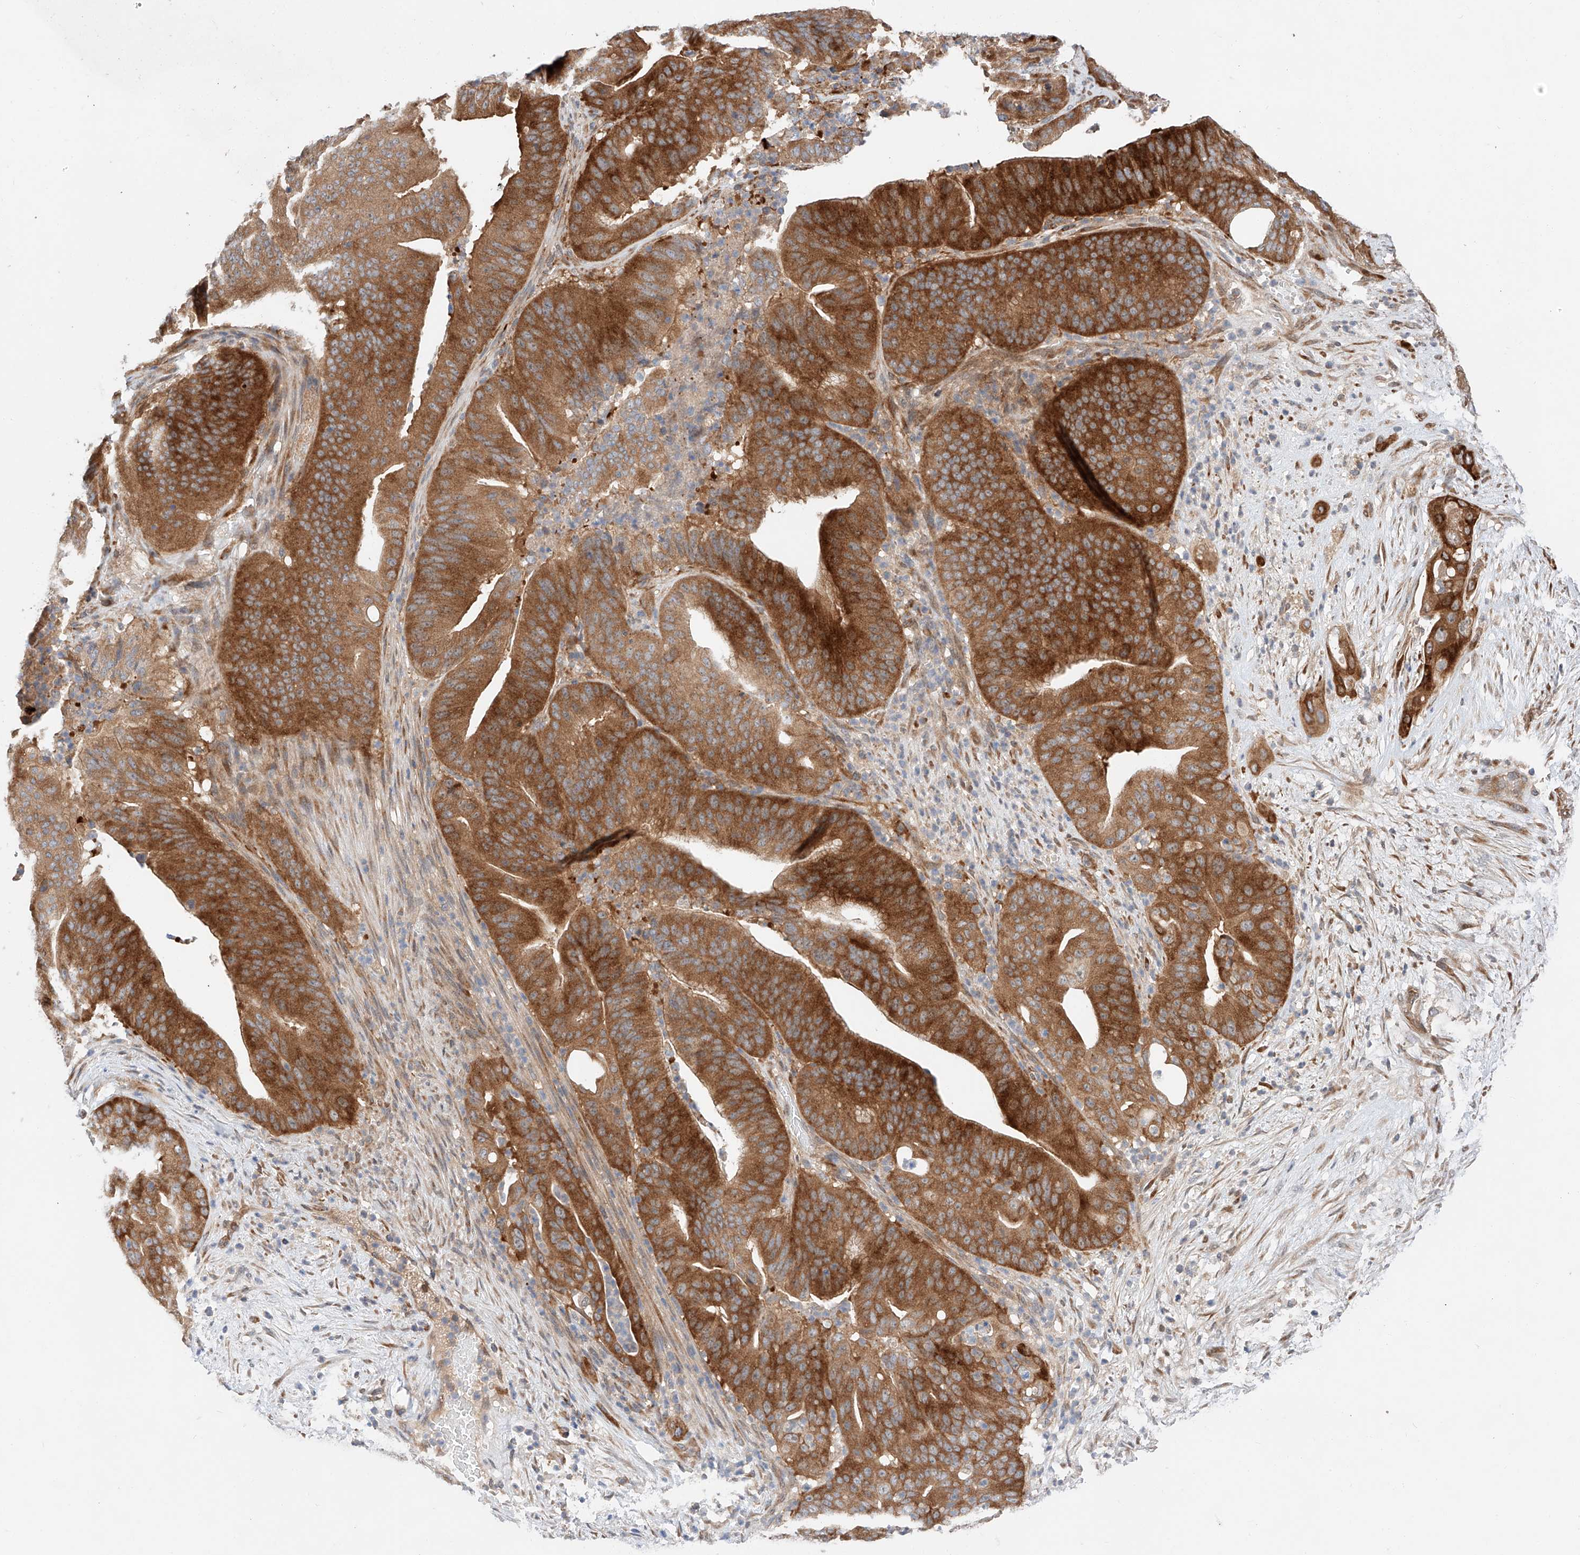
{"staining": {"intensity": "strong", "quantity": ">75%", "location": "cytoplasmic/membranous"}, "tissue": "pancreatic cancer", "cell_type": "Tumor cells", "image_type": "cancer", "snomed": [{"axis": "morphology", "description": "Adenocarcinoma, NOS"}, {"axis": "topography", "description": "Pancreas"}], "caption": "Adenocarcinoma (pancreatic) stained with DAB immunohistochemistry (IHC) shows high levels of strong cytoplasmic/membranous staining in about >75% of tumor cells.", "gene": "RUSC1", "patient": {"sex": "female", "age": 77}}